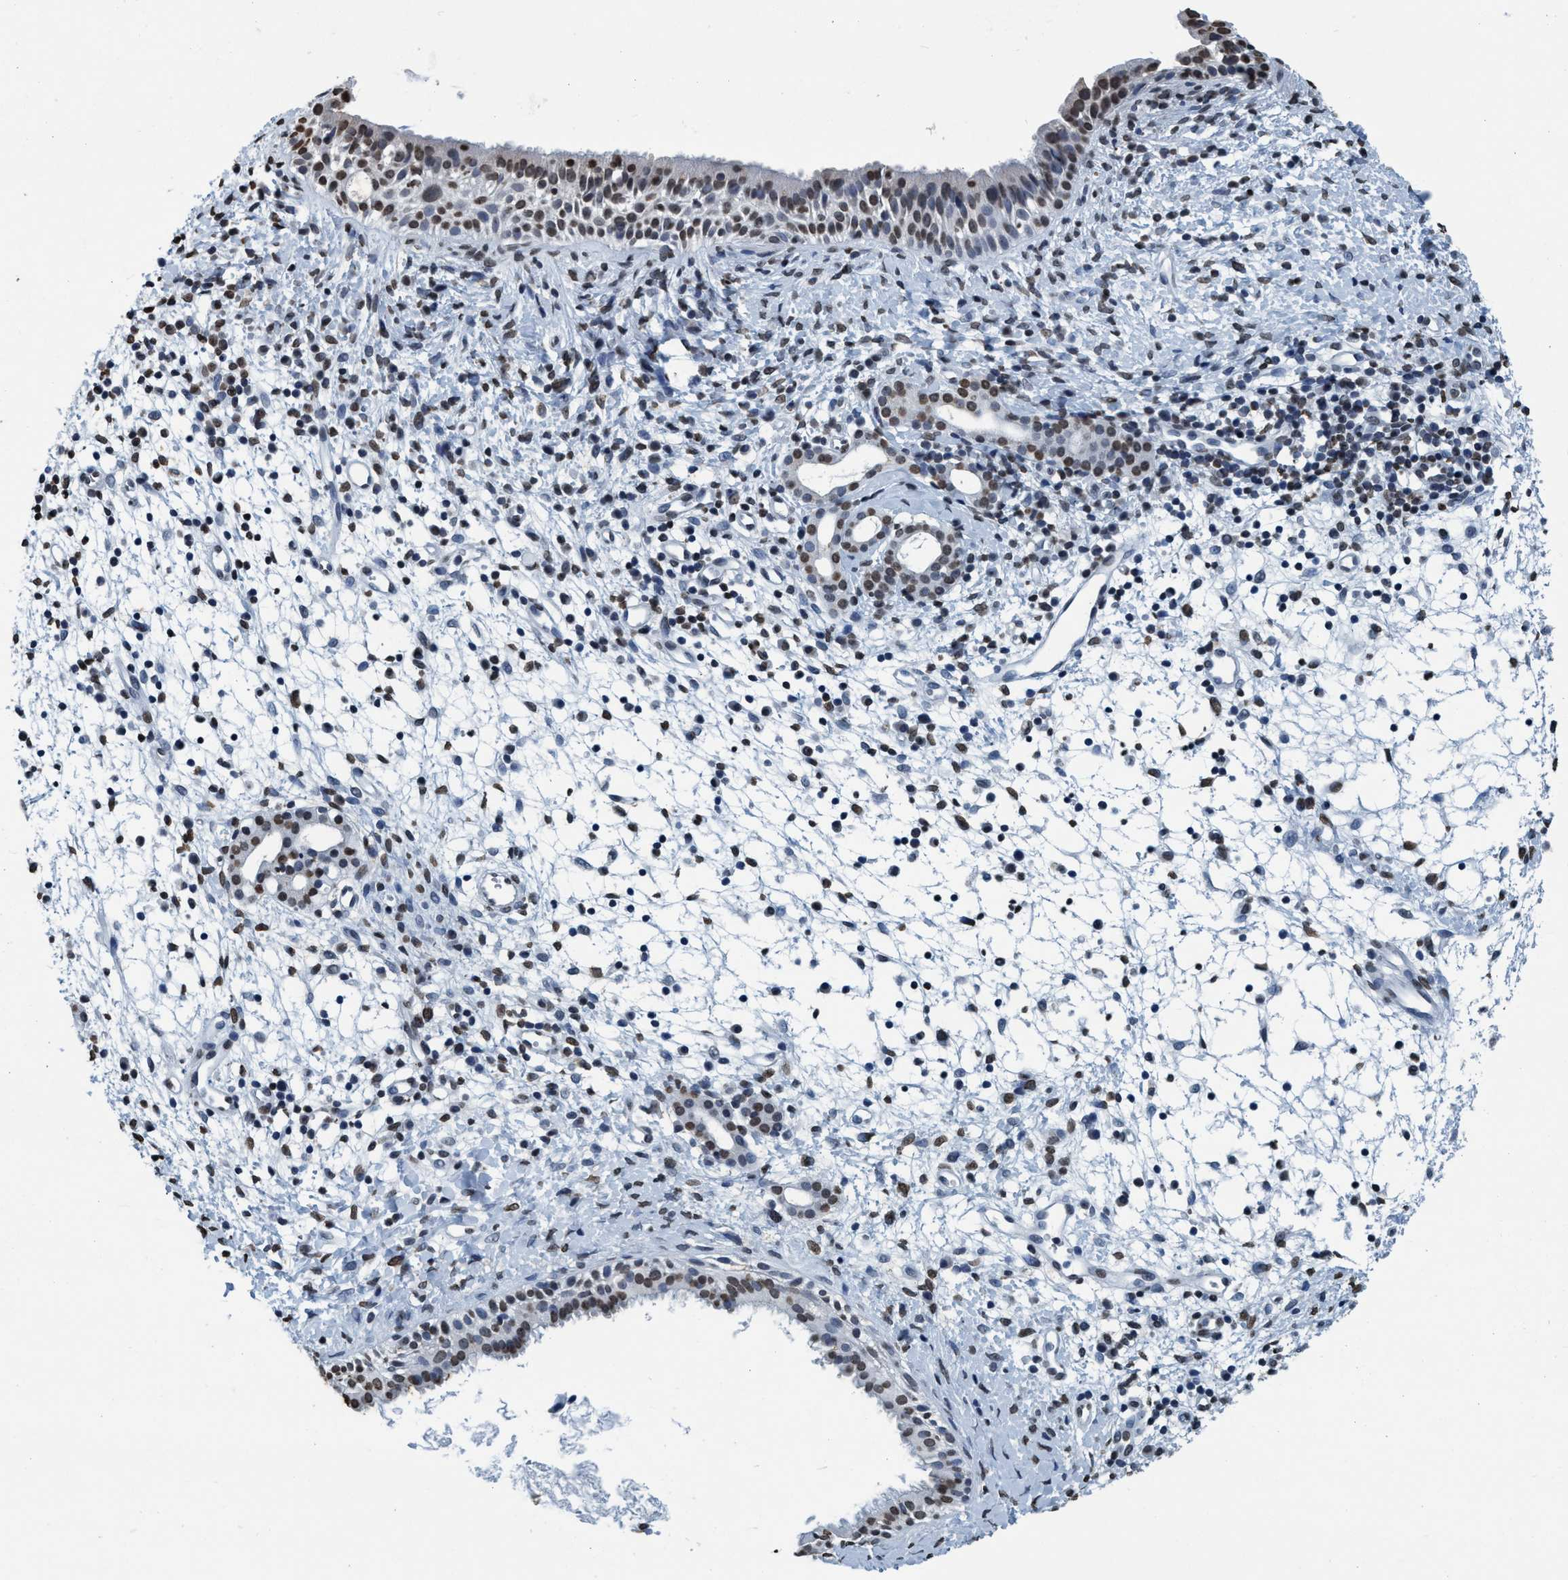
{"staining": {"intensity": "strong", "quantity": "25%-75%", "location": "nuclear"}, "tissue": "nasopharynx", "cell_type": "Respiratory epithelial cells", "image_type": "normal", "snomed": [{"axis": "morphology", "description": "Normal tissue, NOS"}, {"axis": "topography", "description": "Nasopharynx"}], "caption": "The photomicrograph demonstrates staining of unremarkable nasopharynx, revealing strong nuclear protein expression (brown color) within respiratory epithelial cells.", "gene": "CCNE2", "patient": {"sex": "male", "age": 22}}